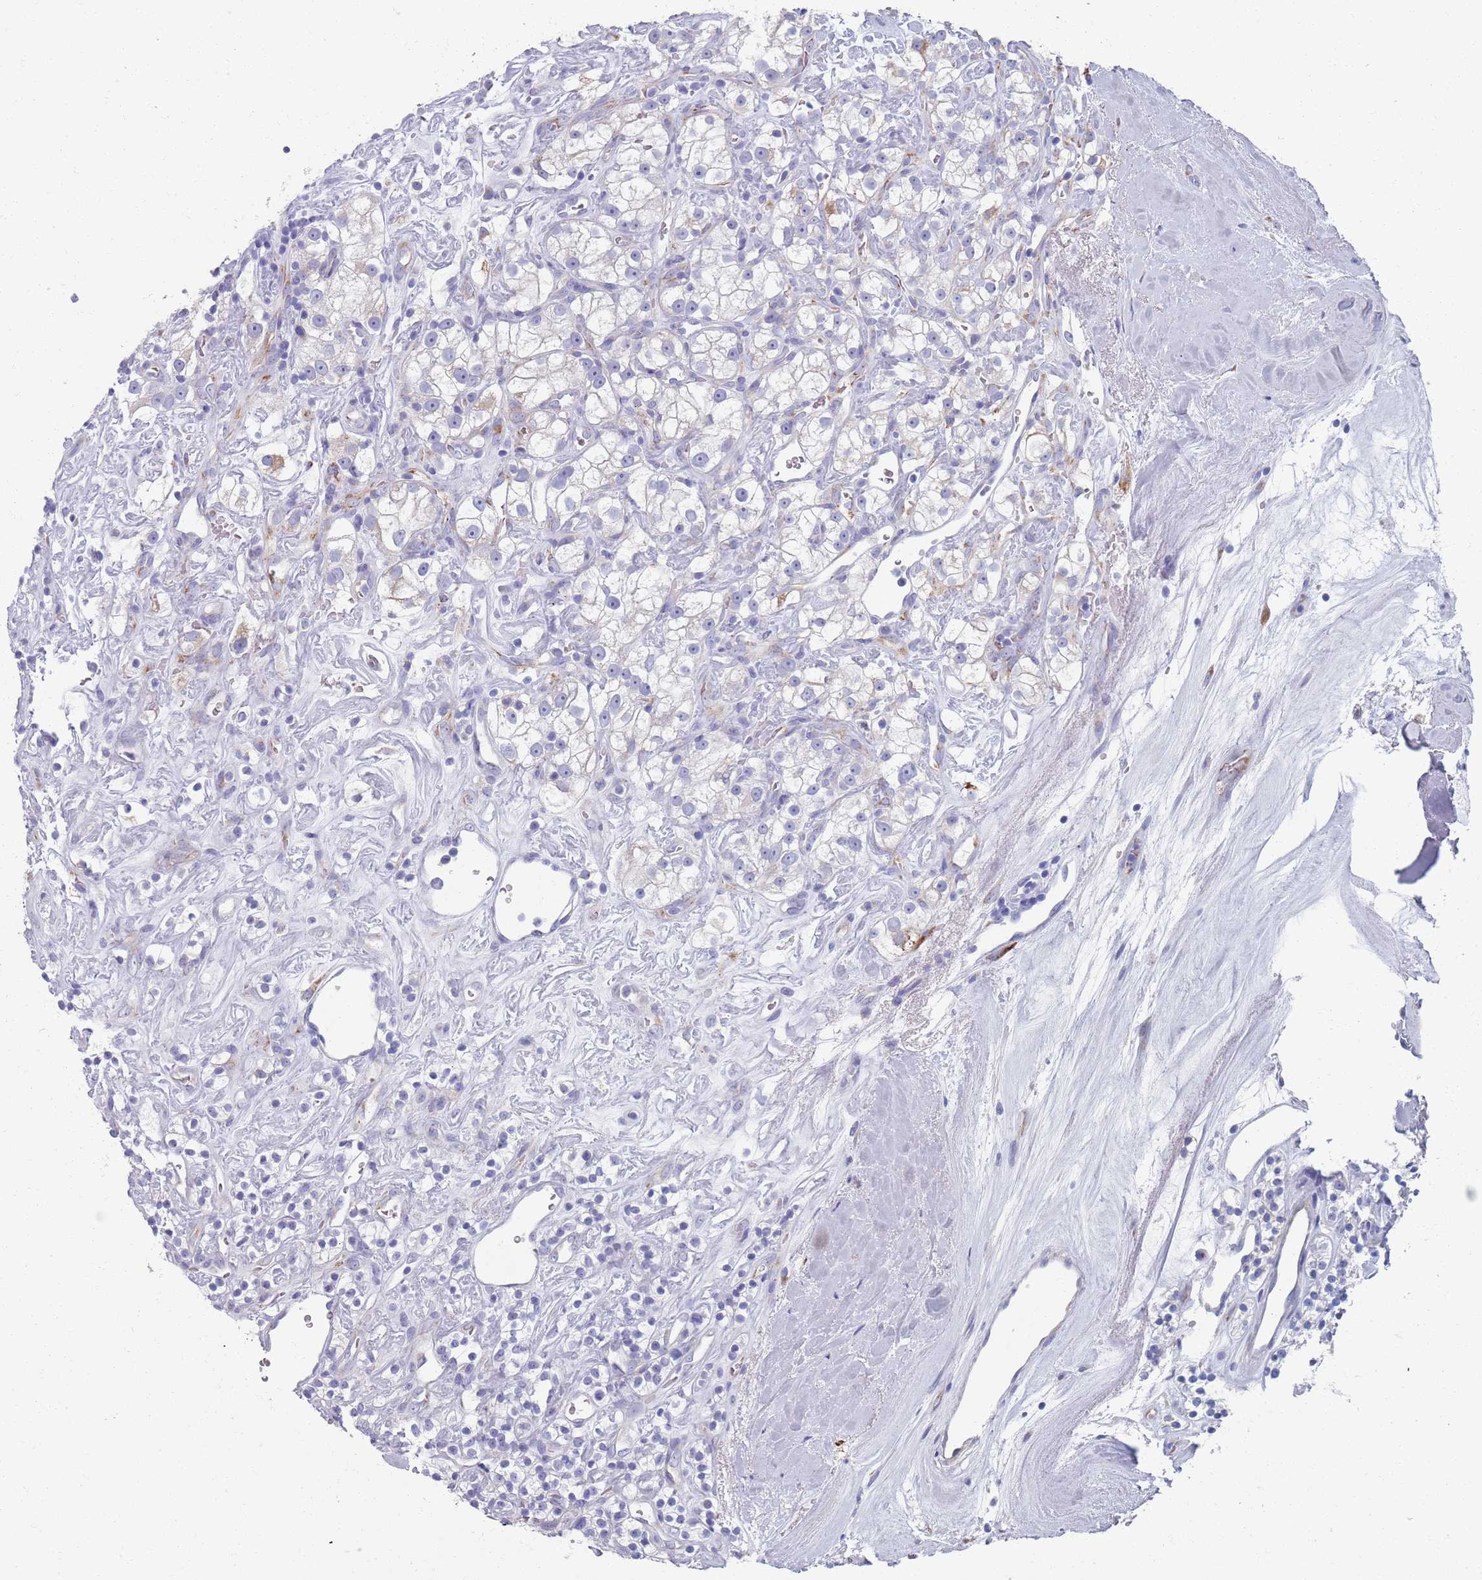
{"staining": {"intensity": "negative", "quantity": "none", "location": "none"}, "tissue": "renal cancer", "cell_type": "Tumor cells", "image_type": "cancer", "snomed": [{"axis": "morphology", "description": "Adenocarcinoma, NOS"}, {"axis": "topography", "description": "Kidney"}], "caption": "This is a histopathology image of immunohistochemistry (IHC) staining of renal cancer (adenocarcinoma), which shows no staining in tumor cells.", "gene": "PLOD1", "patient": {"sex": "male", "age": 77}}